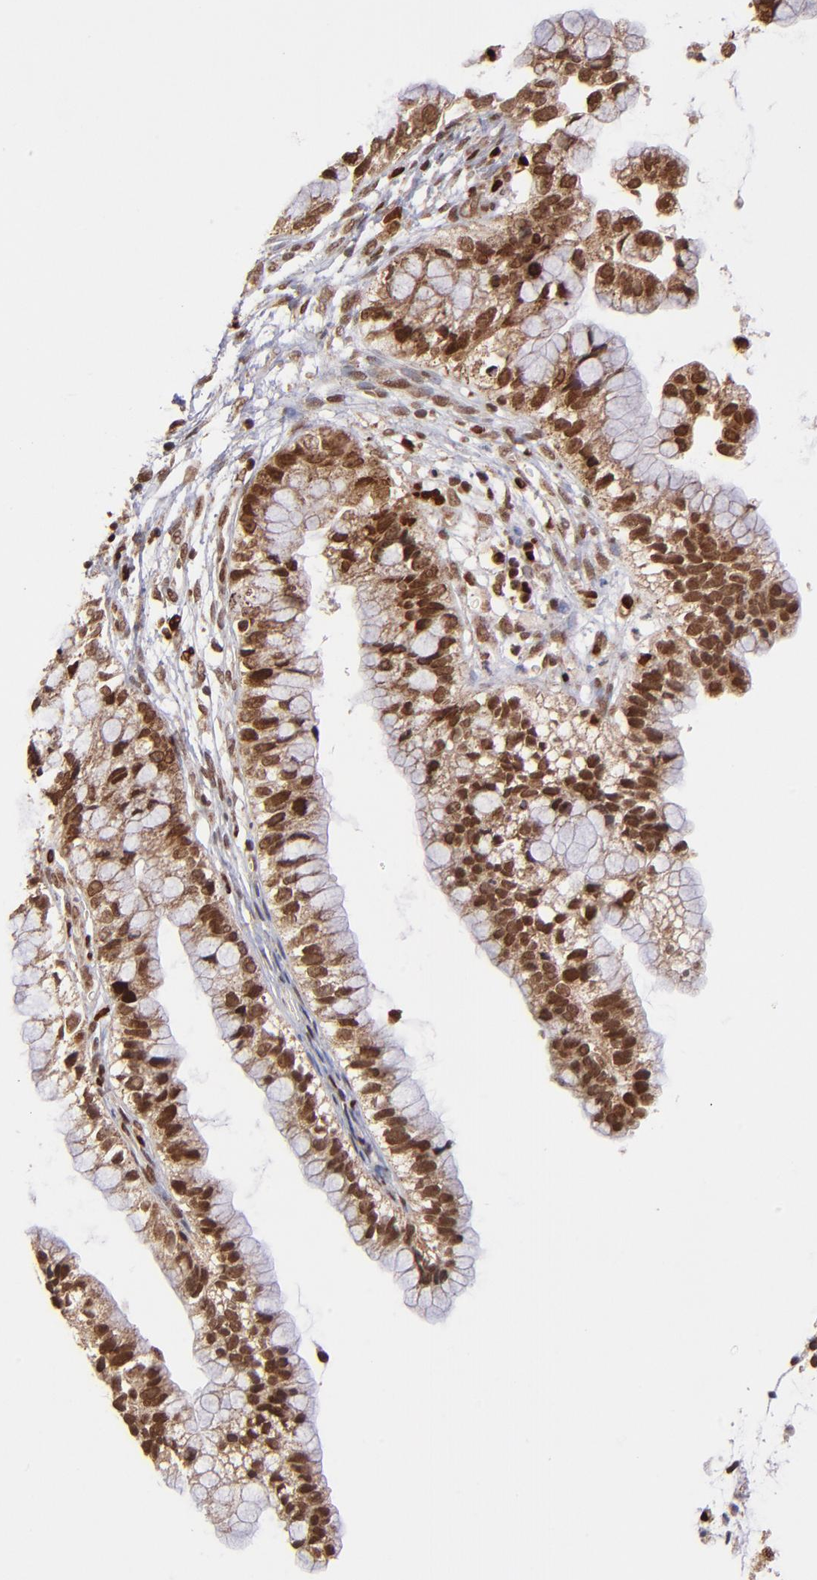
{"staining": {"intensity": "strong", "quantity": ">75%", "location": "cytoplasmic/membranous,nuclear"}, "tissue": "cervical cancer", "cell_type": "Tumor cells", "image_type": "cancer", "snomed": [{"axis": "morphology", "description": "Adenocarcinoma, NOS"}, {"axis": "topography", "description": "Cervix"}], "caption": "Immunohistochemistry (IHC) micrograph of neoplastic tissue: cervical cancer stained using immunohistochemistry shows high levels of strong protein expression localized specifically in the cytoplasmic/membranous and nuclear of tumor cells, appearing as a cytoplasmic/membranous and nuclear brown color.", "gene": "TOP1MT", "patient": {"sex": "female", "age": 44}}